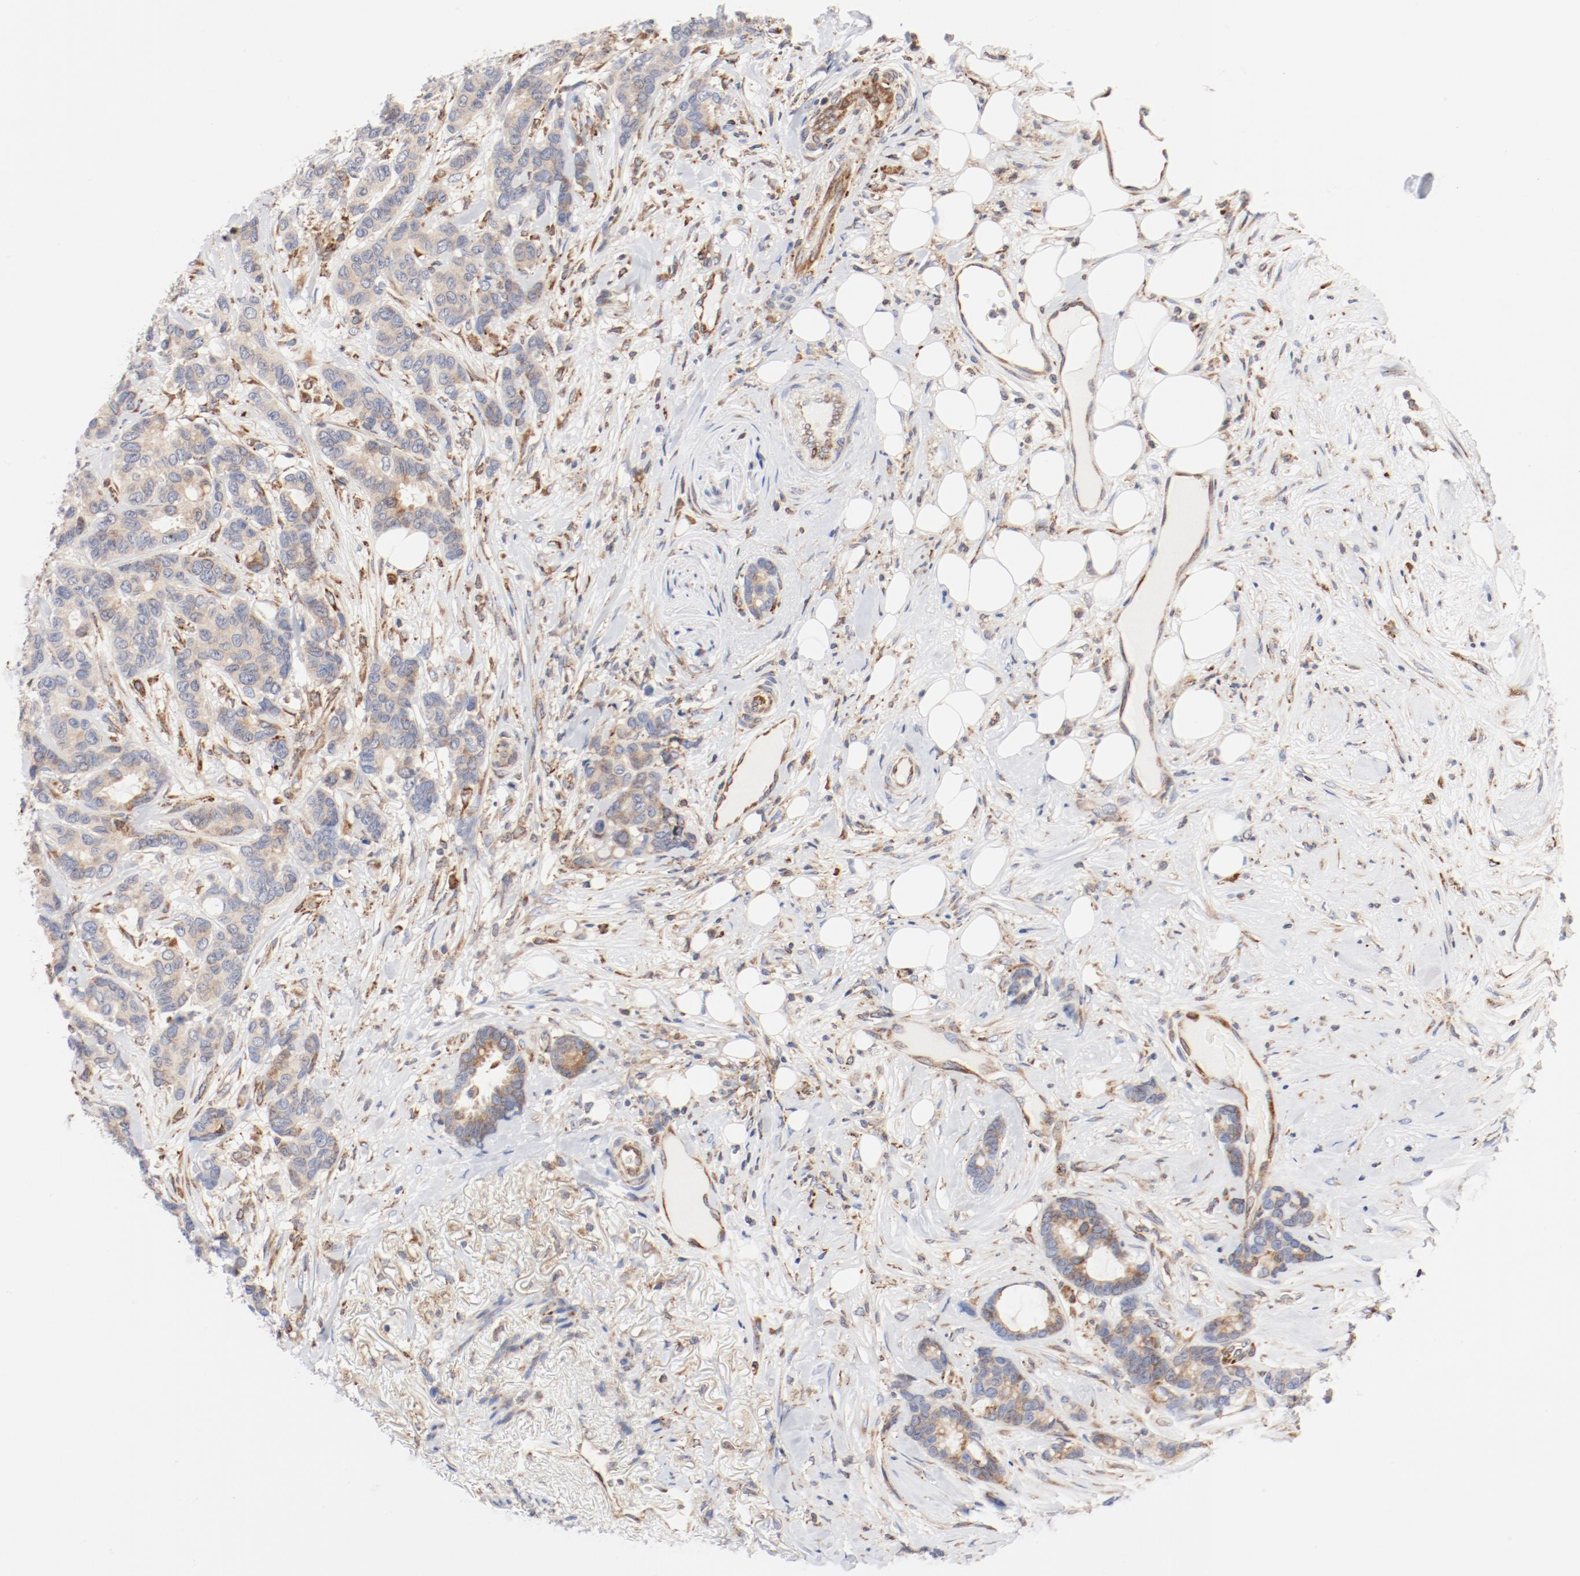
{"staining": {"intensity": "moderate", "quantity": ">75%", "location": "cytoplasmic/membranous"}, "tissue": "breast cancer", "cell_type": "Tumor cells", "image_type": "cancer", "snomed": [{"axis": "morphology", "description": "Duct carcinoma"}, {"axis": "topography", "description": "Breast"}], "caption": "High-power microscopy captured an IHC micrograph of breast infiltrating ductal carcinoma, revealing moderate cytoplasmic/membranous expression in approximately >75% of tumor cells.", "gene": "PDPK1", "patient": {"sex": "female", "age": 87}}